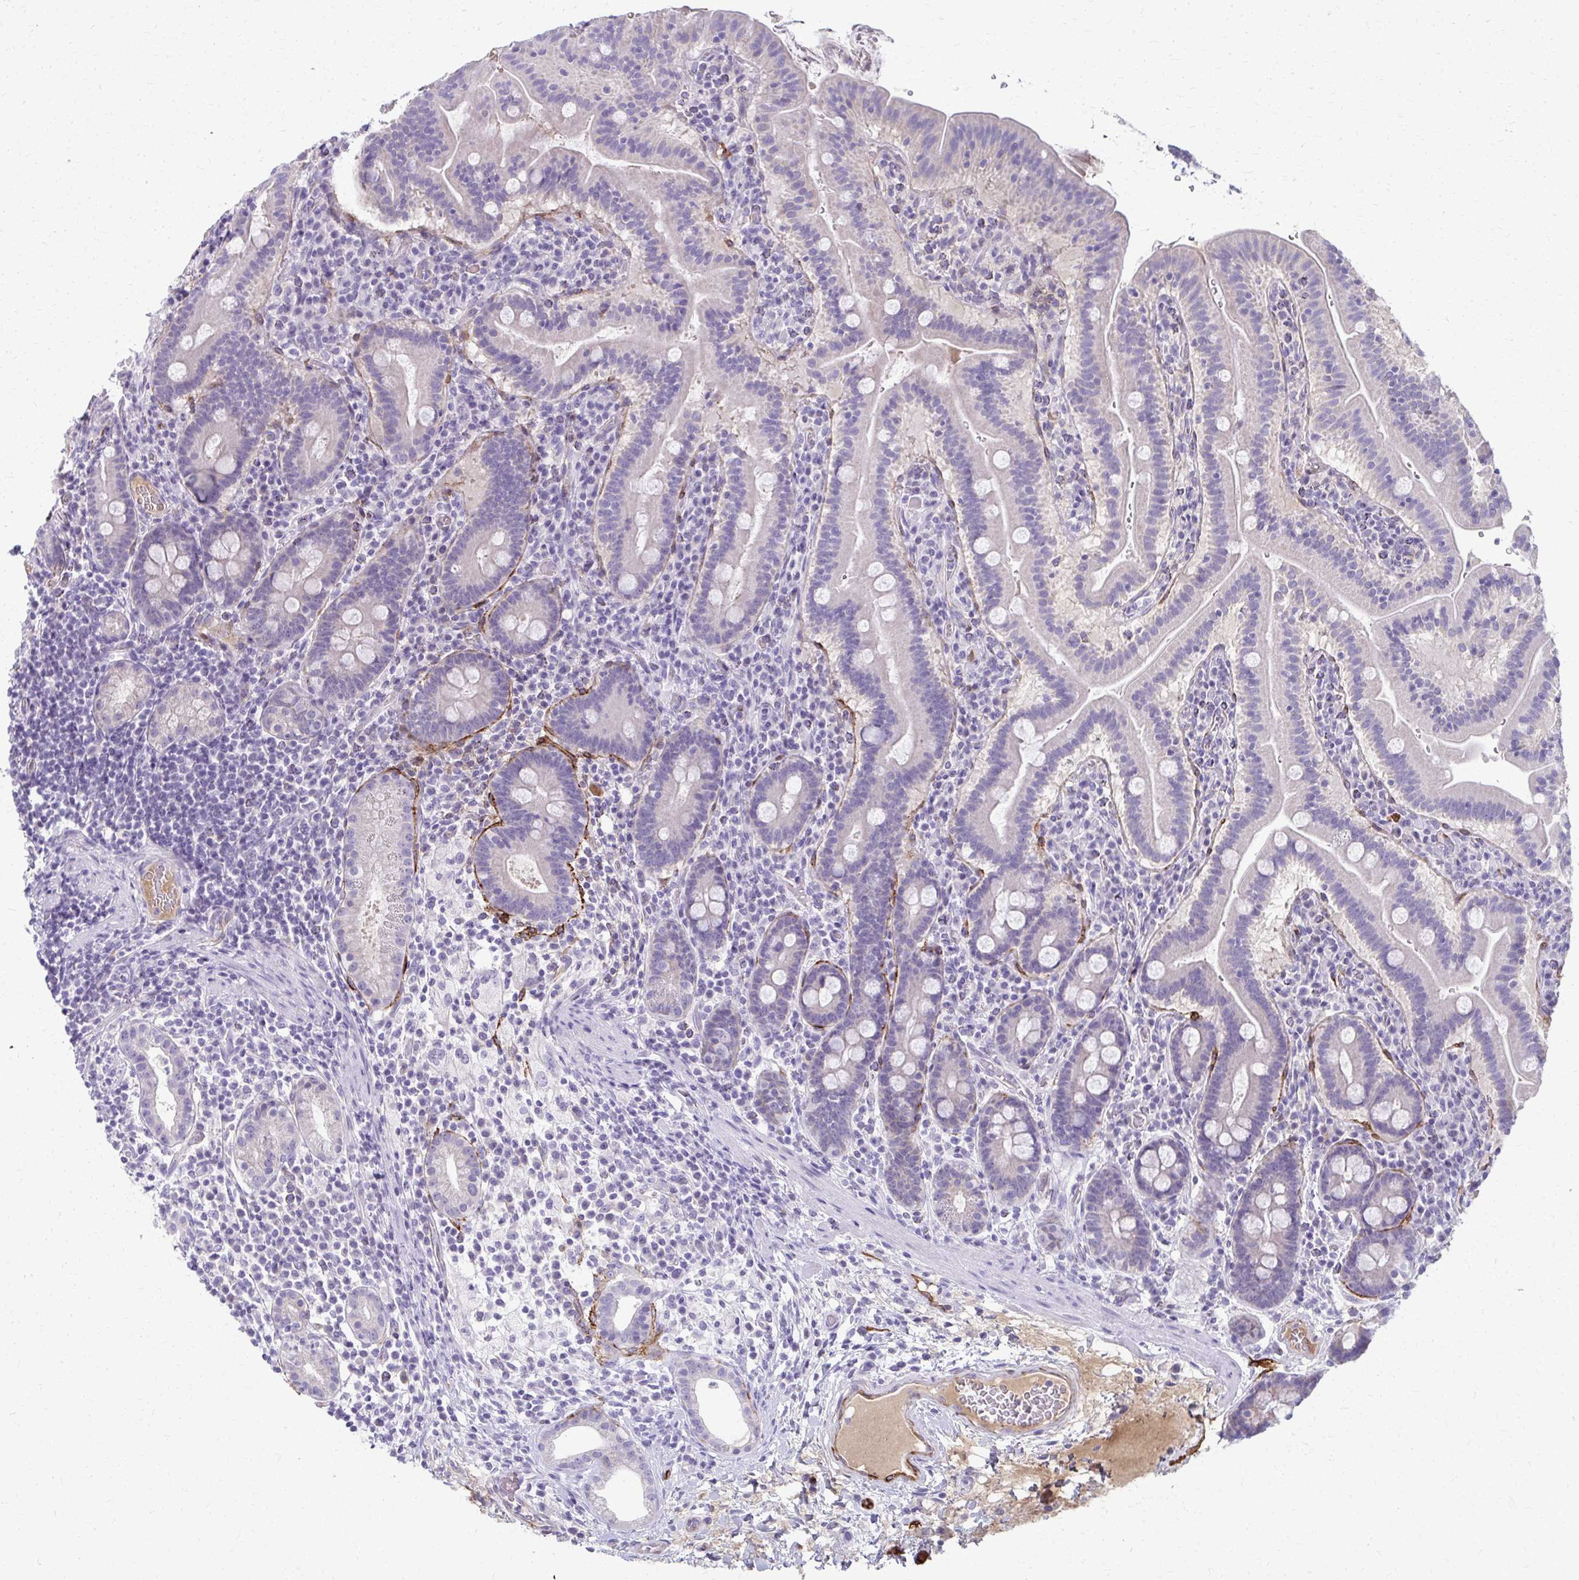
{"staining": {"intensity": "negative", "quantity": "none", "location": "none"}, "tissue": "small intestine", "cell_type": "Glandular cells", "image_type": "normal", "snomed": [{"axis": "morphology", "description": "Normal tissue, NOS"}, {"axis": "topography", "description": "Small intestine"}], "caption": "Small intestine stained for a protein using immunohistochemistry exhibits no expression glandular cells.", "gene": "ADIPOQ", "patient": {"sex": "male", "age": 26}}